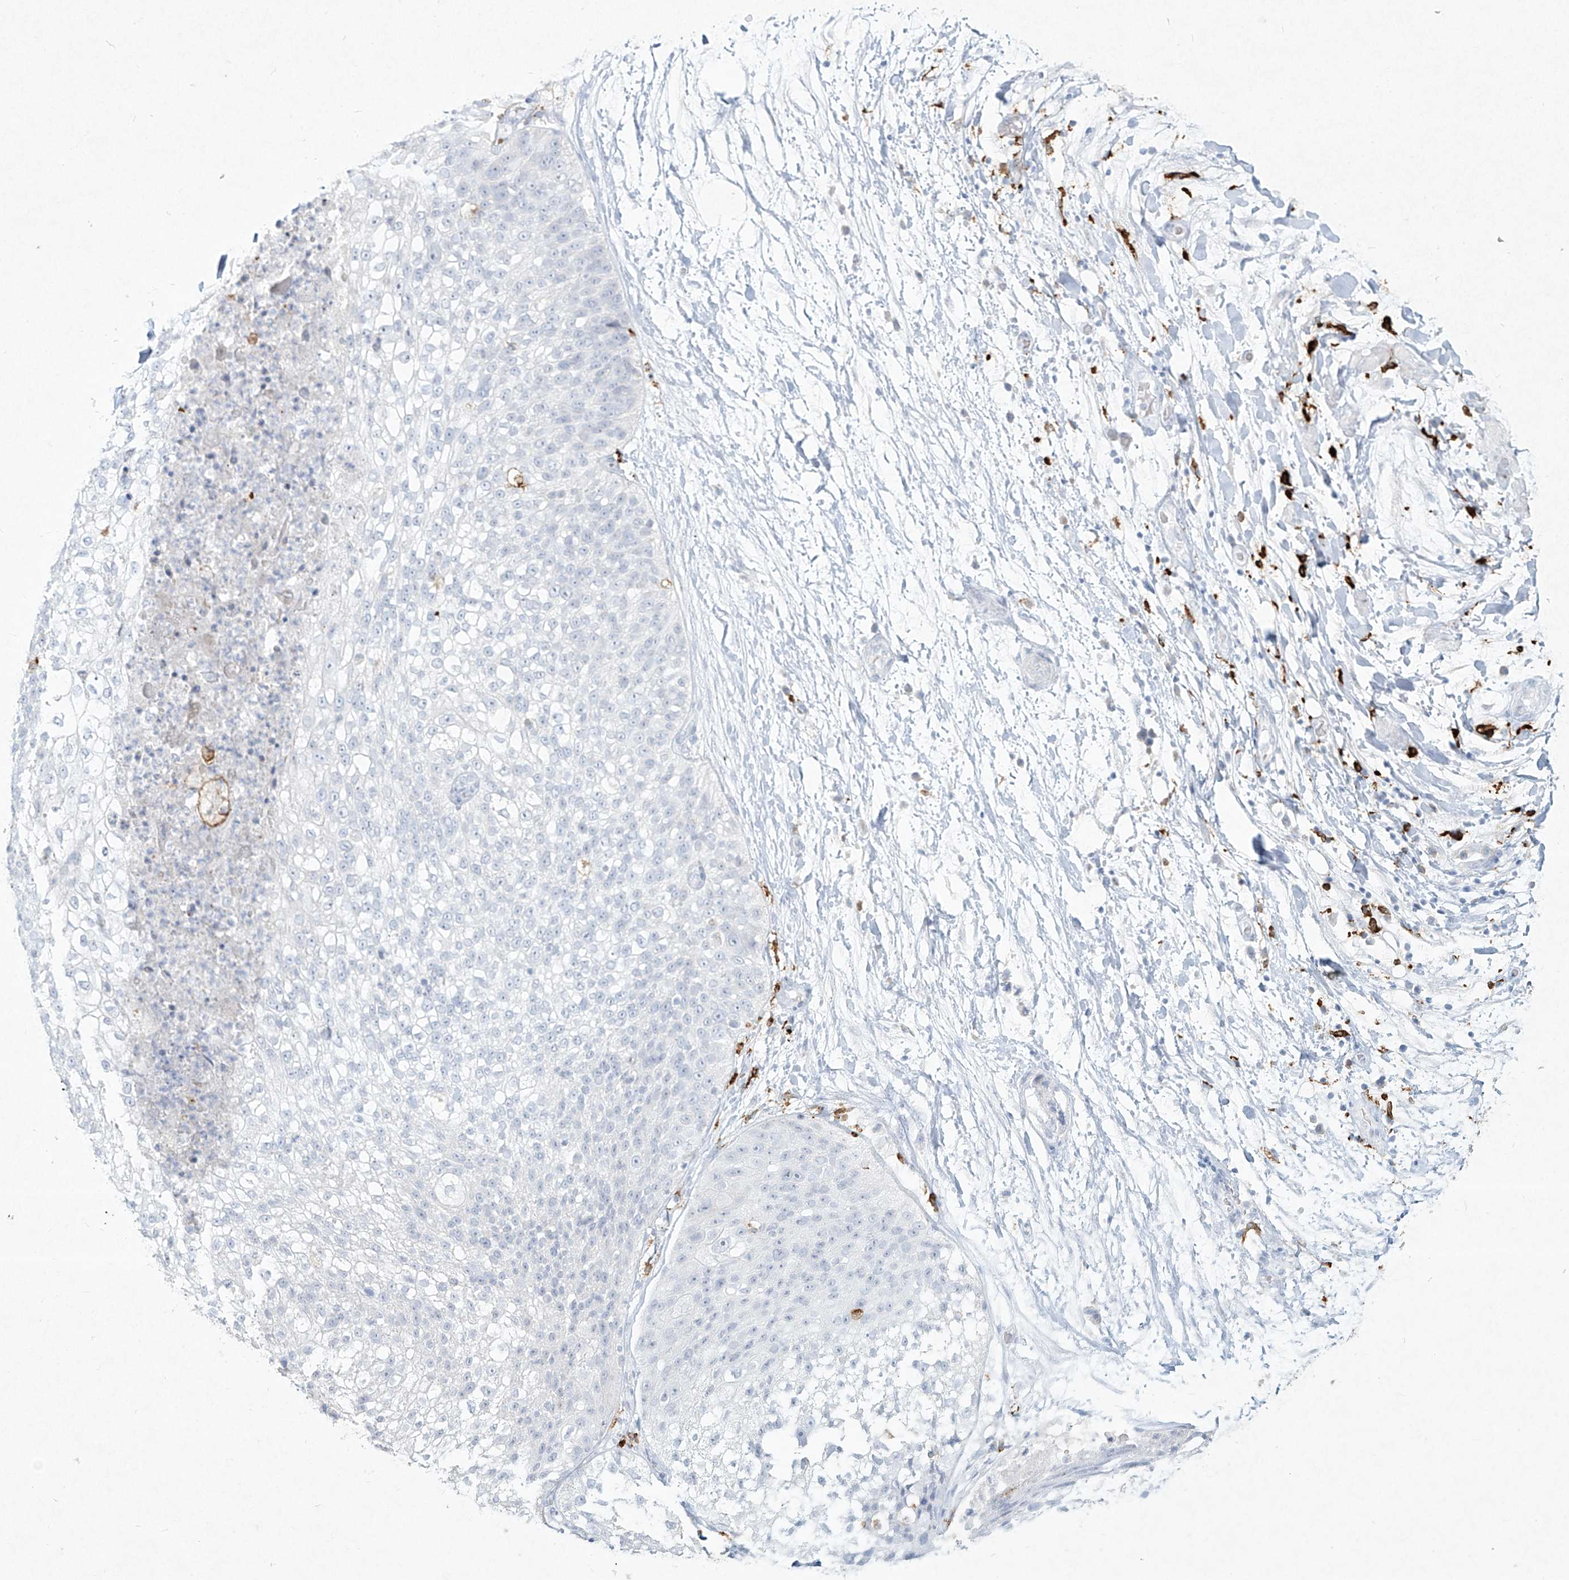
{"staining": {"intensity": "negative", "quantity": "none", "location": "none"}, "tissue": "lung cancer", "cell_type": "Tumor cells", "image_type": "cancer", "snomed": [{"axis": "morphology", "description": "Inflammation, NOS"}, {"axis": "morphology", "description": "Squamous cell carcinoma, NOS"}, {"axis": "topography", "description": "Lymph node"}, {"axis": "topography", "description": "Soft tissue"}, {"axis": "topography", "description": "Lung"}], "caption": "A high-resolution image shows immunohistochemistry staining of lung cancer, which reveals no significant positivity in tumor cells.", "gene": "CD209", "patient": {"sex": "male", "age": 66}}